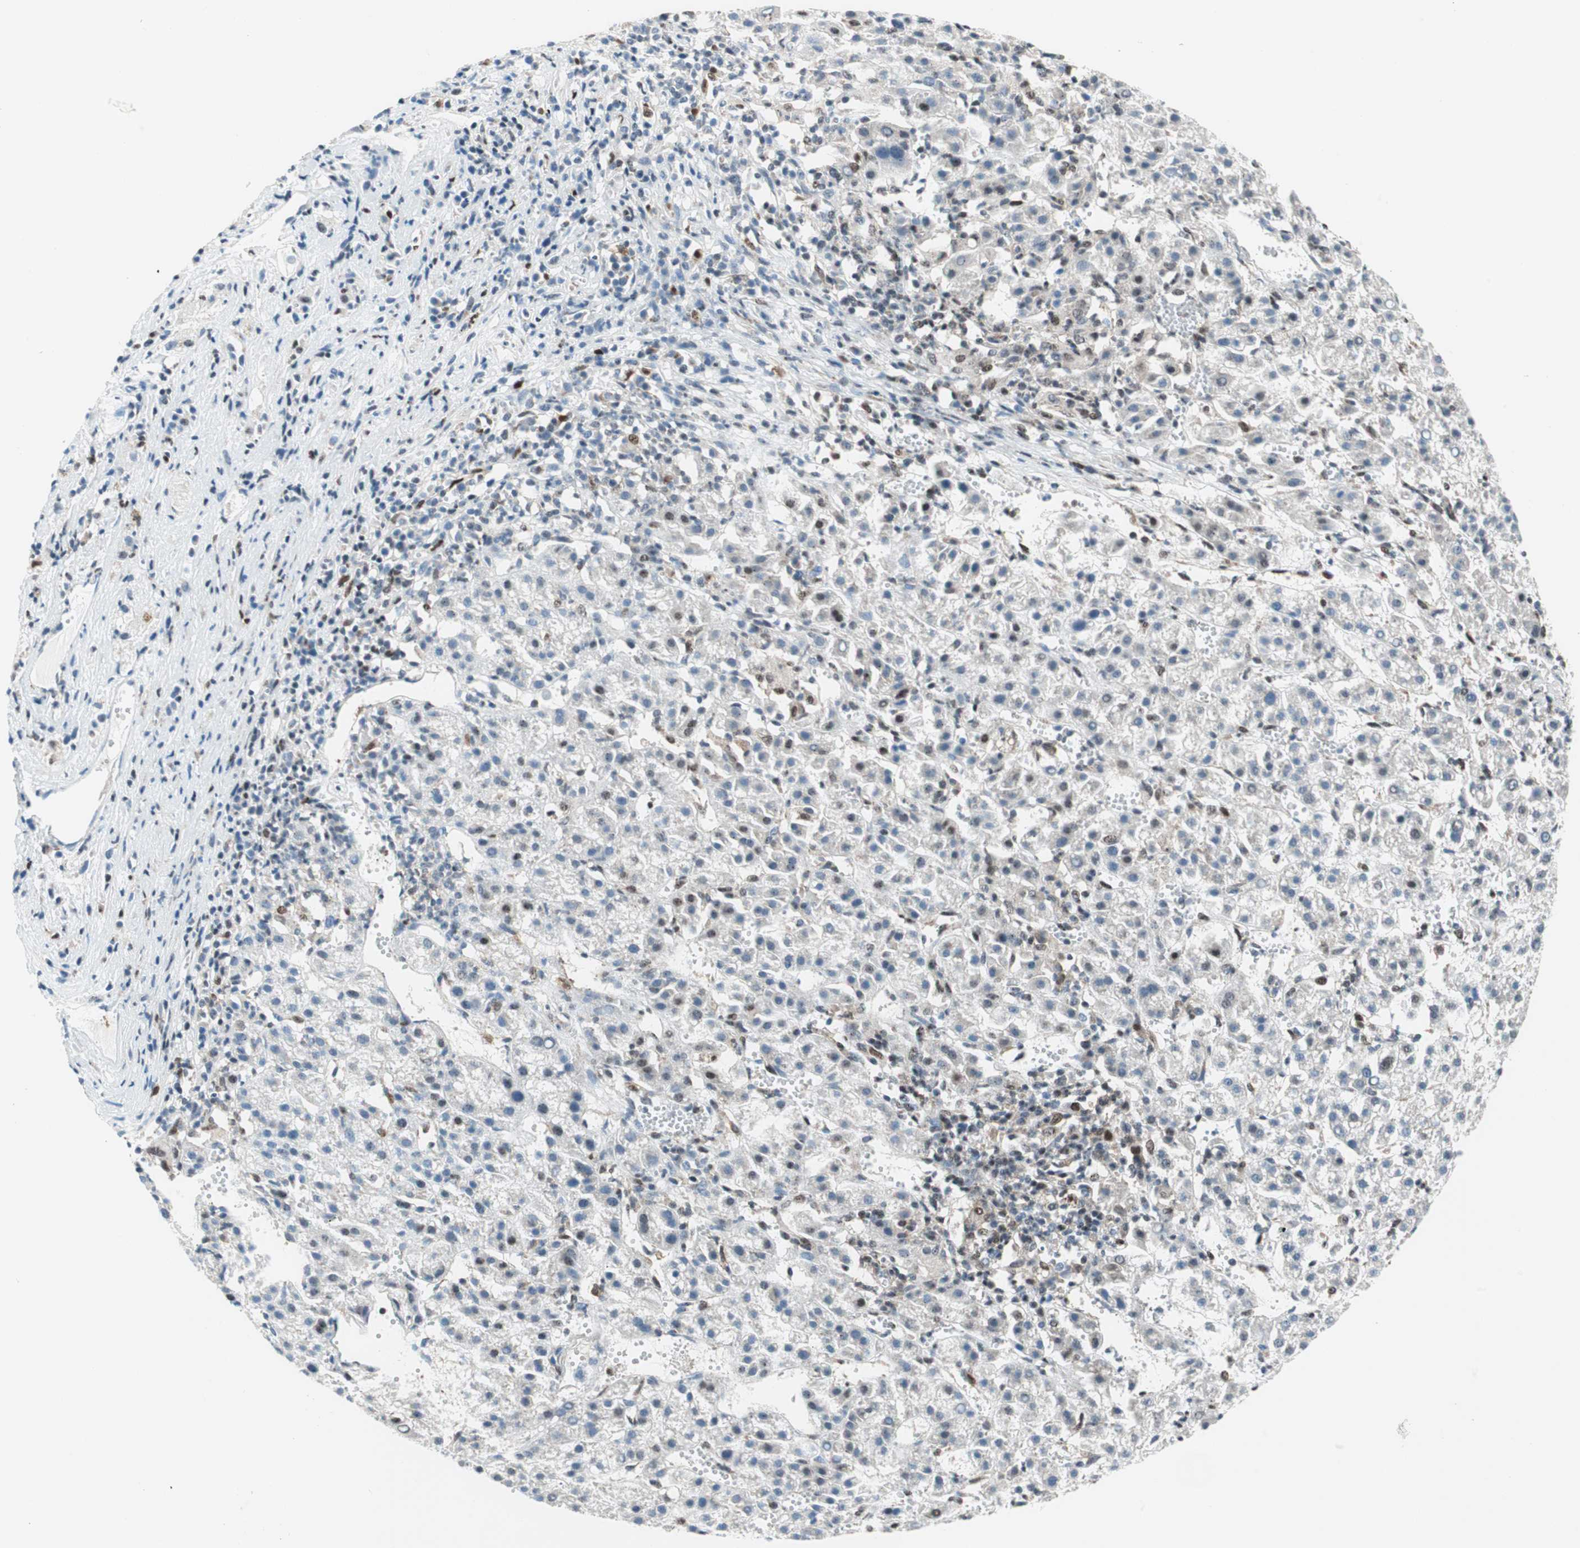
{"staining": {"intensity": "negative", "quantity": "none", "location": "none"}, "tissue": "liver cancer", "cell_type": "Tumor cells", "image_type": "cancer", "snomed": [{"axis": "morphology", "description": "Carcinoma, Hepatocellular, NOS"}, {"axis": "topography", "description": "Liver"}], "caption": "Human liver hepatocellular carcinoma stained for a protein using IHC demonstrates no expression in tumor cells.", "gene": "RGS10", "patient": {"sex": "female", "age": 58}}